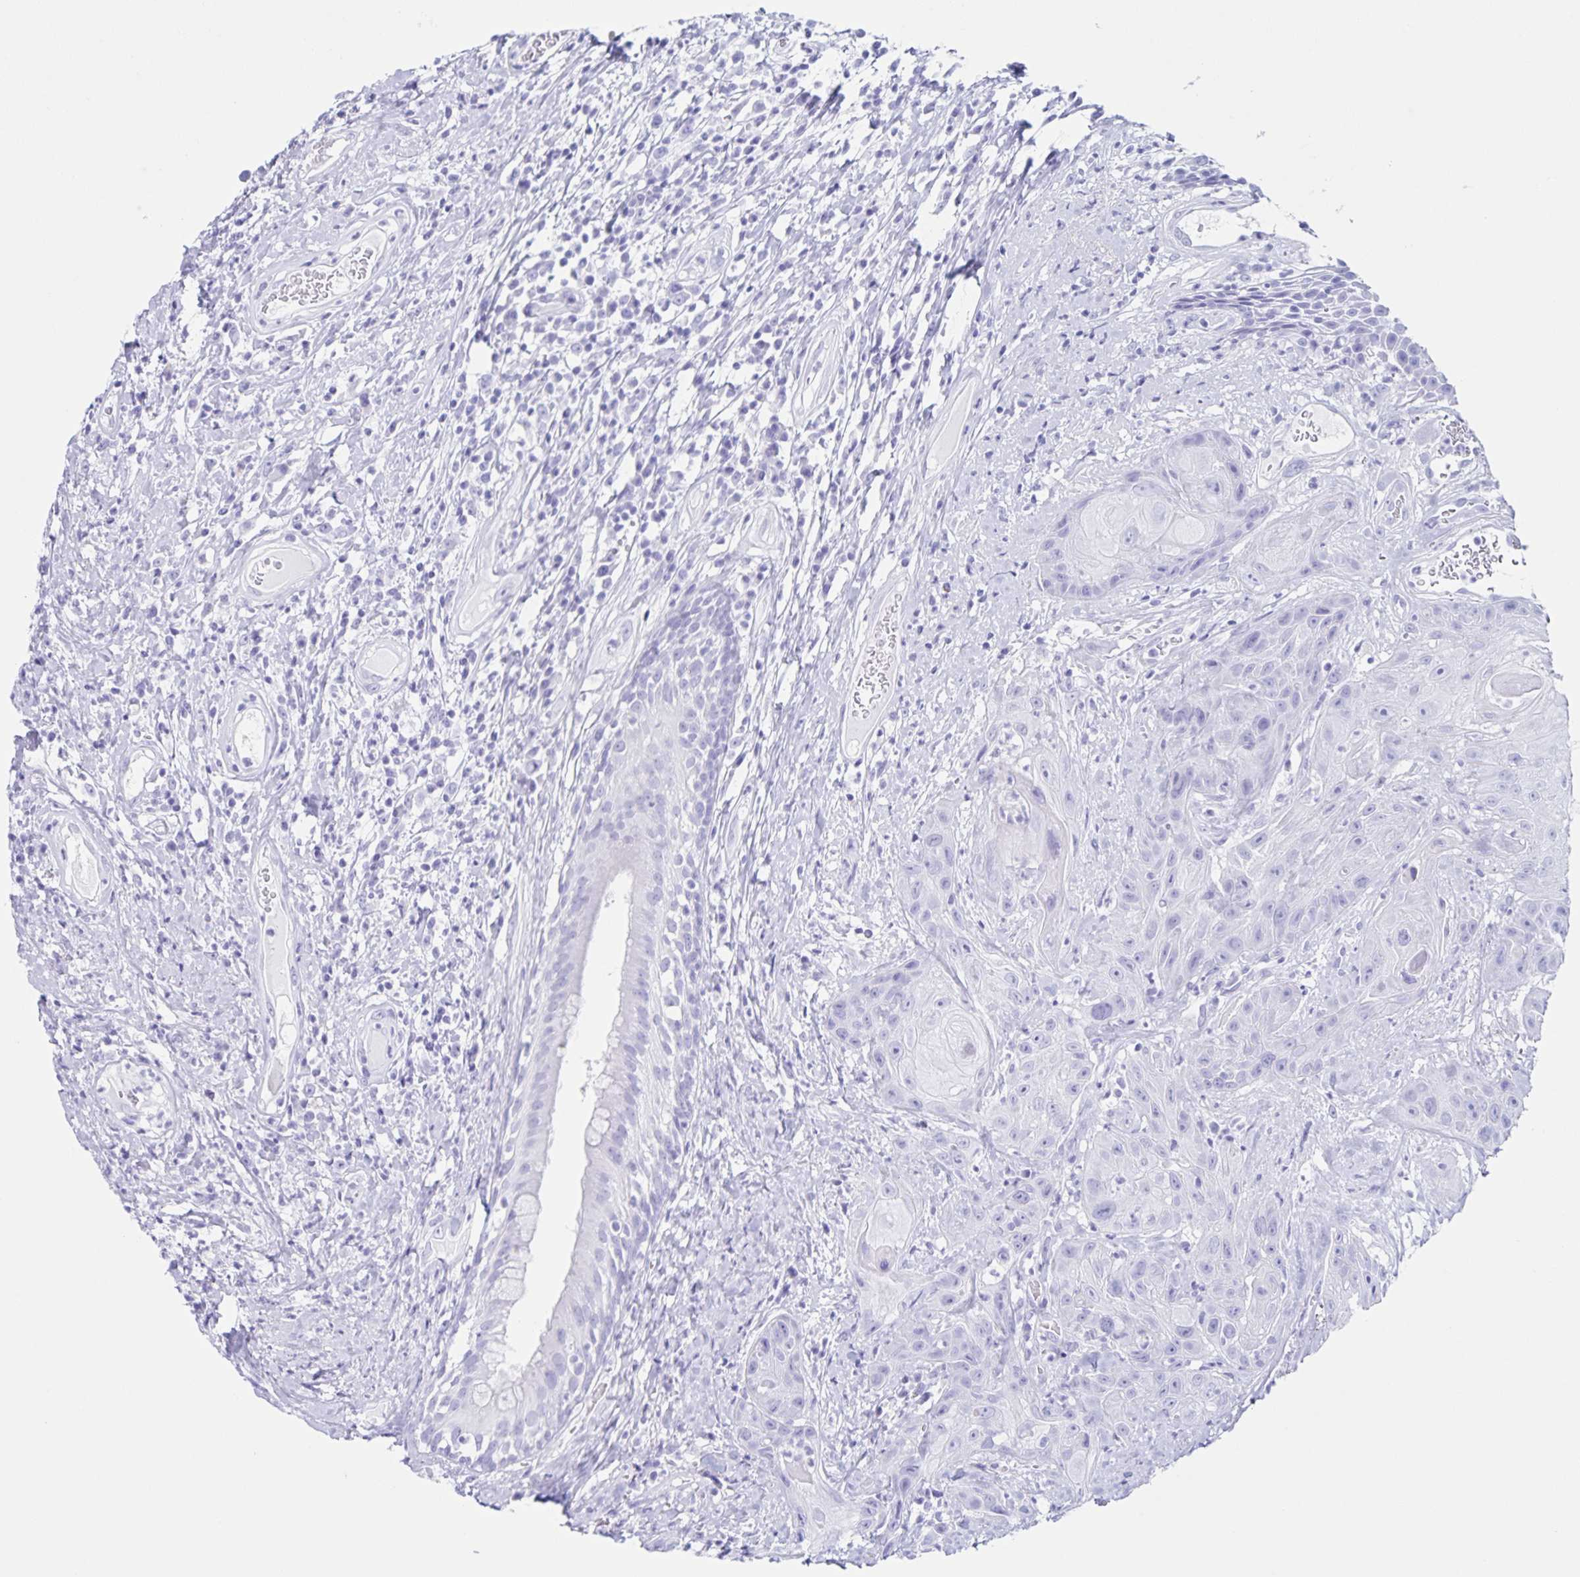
{"staining": {"intensity": "negative", "quantity": "none", "location": "none"}, "tissue": "head and neck cancer", "cell_type": "Tumor cells", "image_type": "cancer", "snomed": [{"axis": "morphology", "description": "Squamous cell carcinoma, NOS"}, {"axis": "topography", "description": "Head-Neck"}], "caption": "Photomicrograph shows no protein positivity in tumor cells of head and neck squamous cell carcinoma tissue.", "gene": "C12orf56", "patient": {"sex": "male", "age": 57}}